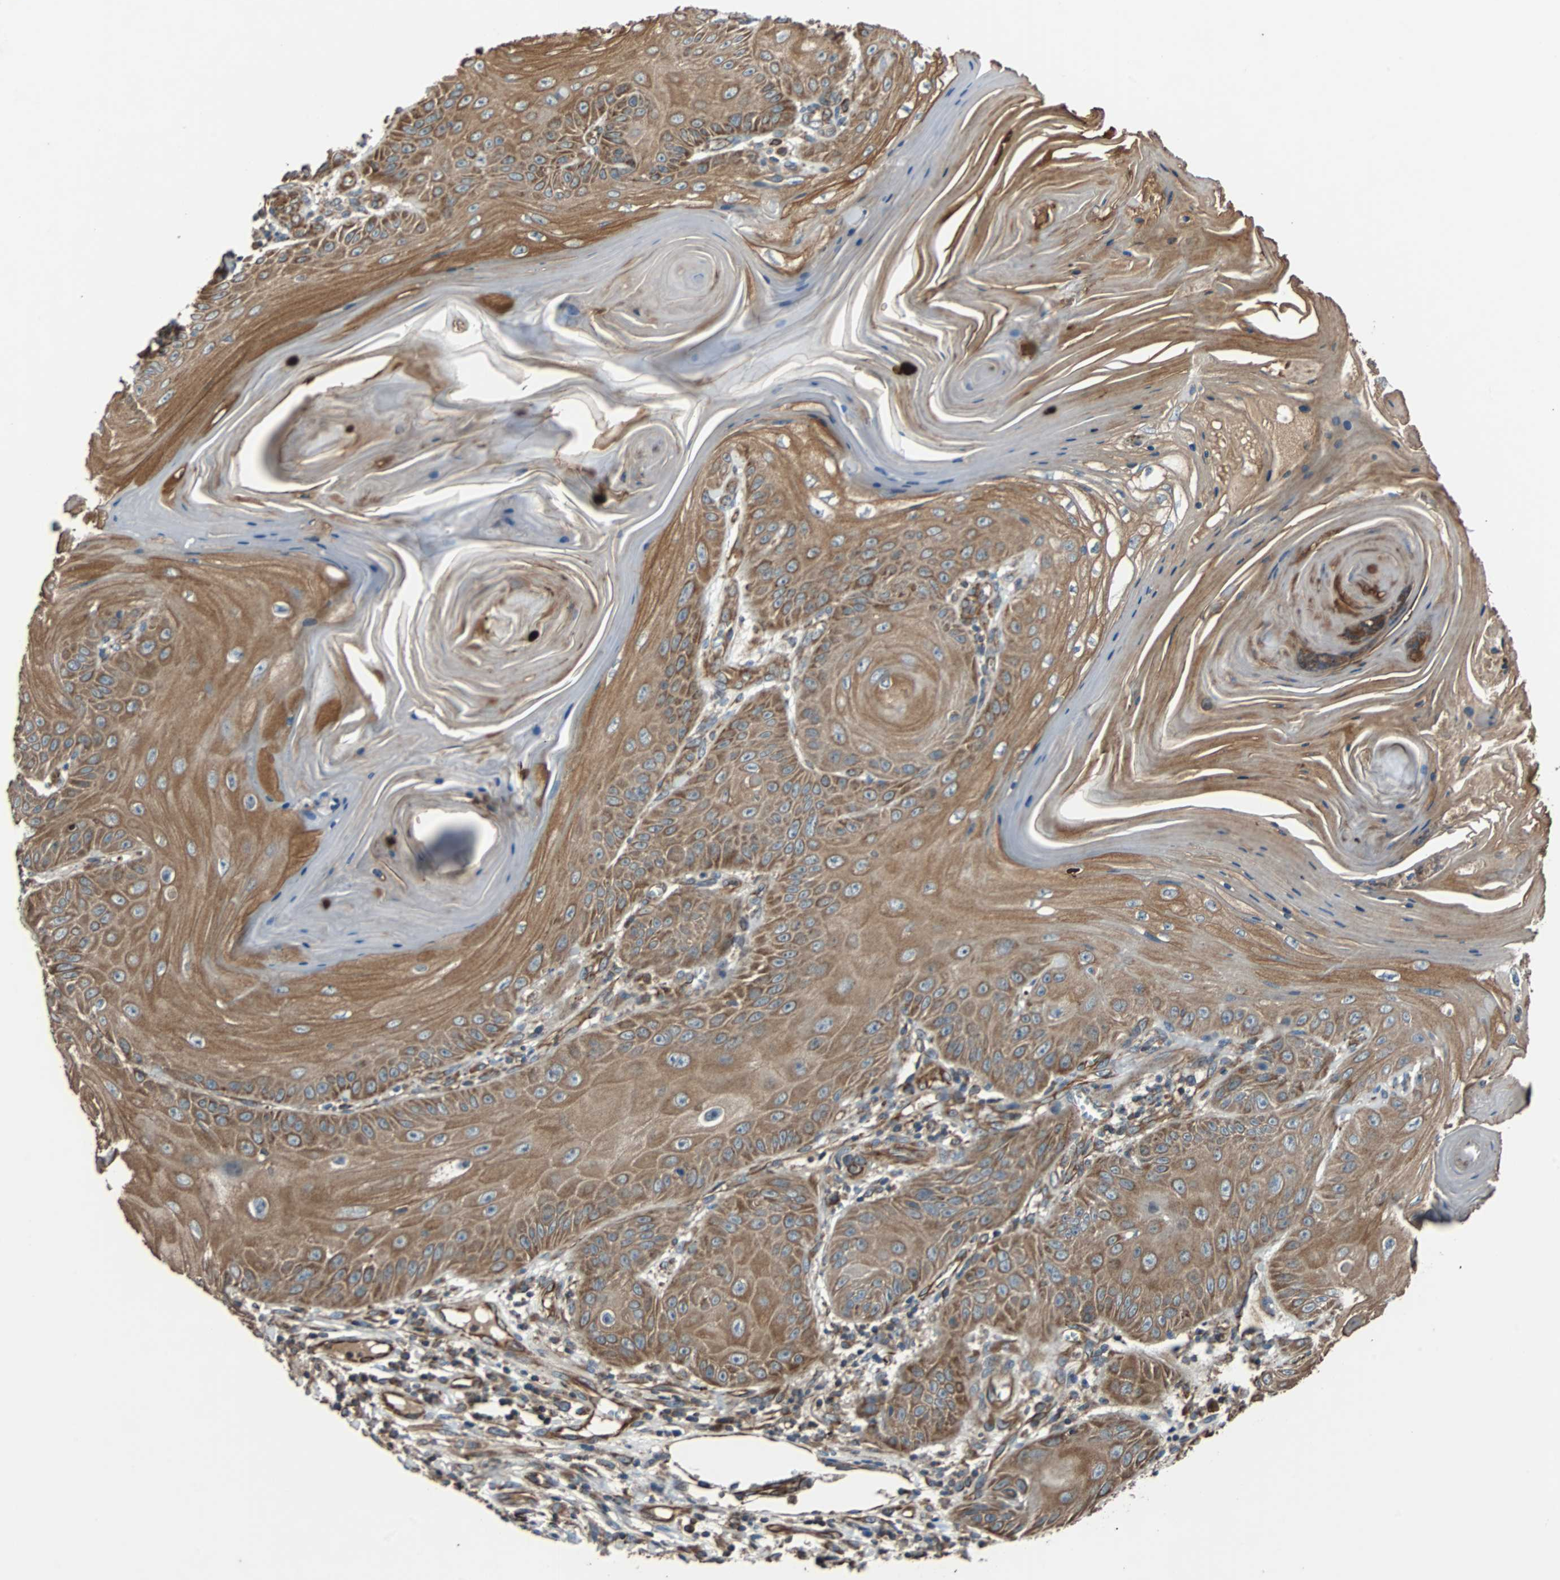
{"staining": {"intensity": "moderate", "quantity": ">75%", "location": "cytoplasmic/membranous"}, "tissue": "skin cancer", "cell_type": "Tumor cells", "image_type": "cancer", "snomed": [{"axis": "morphology", "description": "Squamous cell carcinoma, NOS"}, {"axis": "topography", "description": "Skin"}], "caption": "Brown immunohistochemical staining in skin cancer (squamous cell carcinoma) exhibits moderate cytoplasmic/membranous positivity in approximately >75% of tumor cells.", "gene": "ACTR3", "patient": {"sex": "female", "age": 78}}